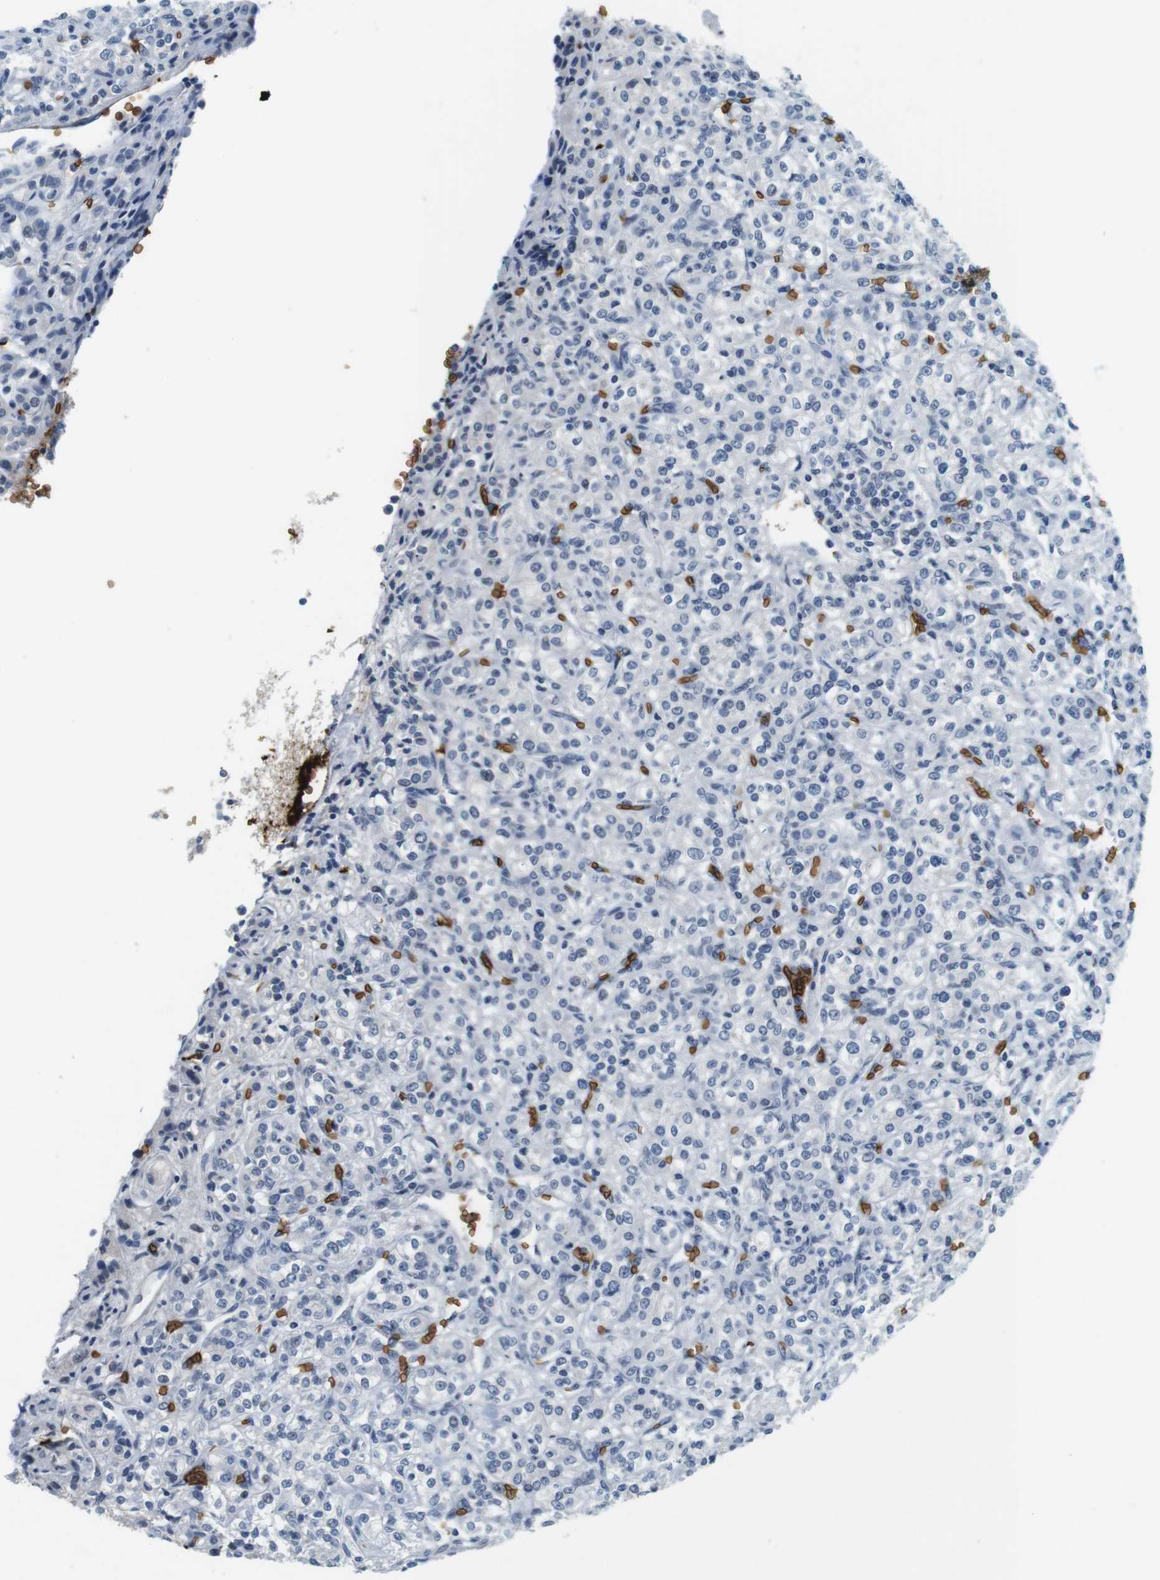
{"staining": {"intensity": "negative", "quantity": "none", "location": "none"}, "tissue": "renal cancer", "cell_type": "Tumor cells", "image_type": "cancer", "snomed": [{"axis": "morphology", "description": "Adenocarcinoma, NOS"}, {"axis": "topography", "description": "Kidney"}], "caption": "There is no significant staining in tumor cells of renal cancer.", "gene": "SLC4A1", "patient": {"sex": "male", "age": 77}}